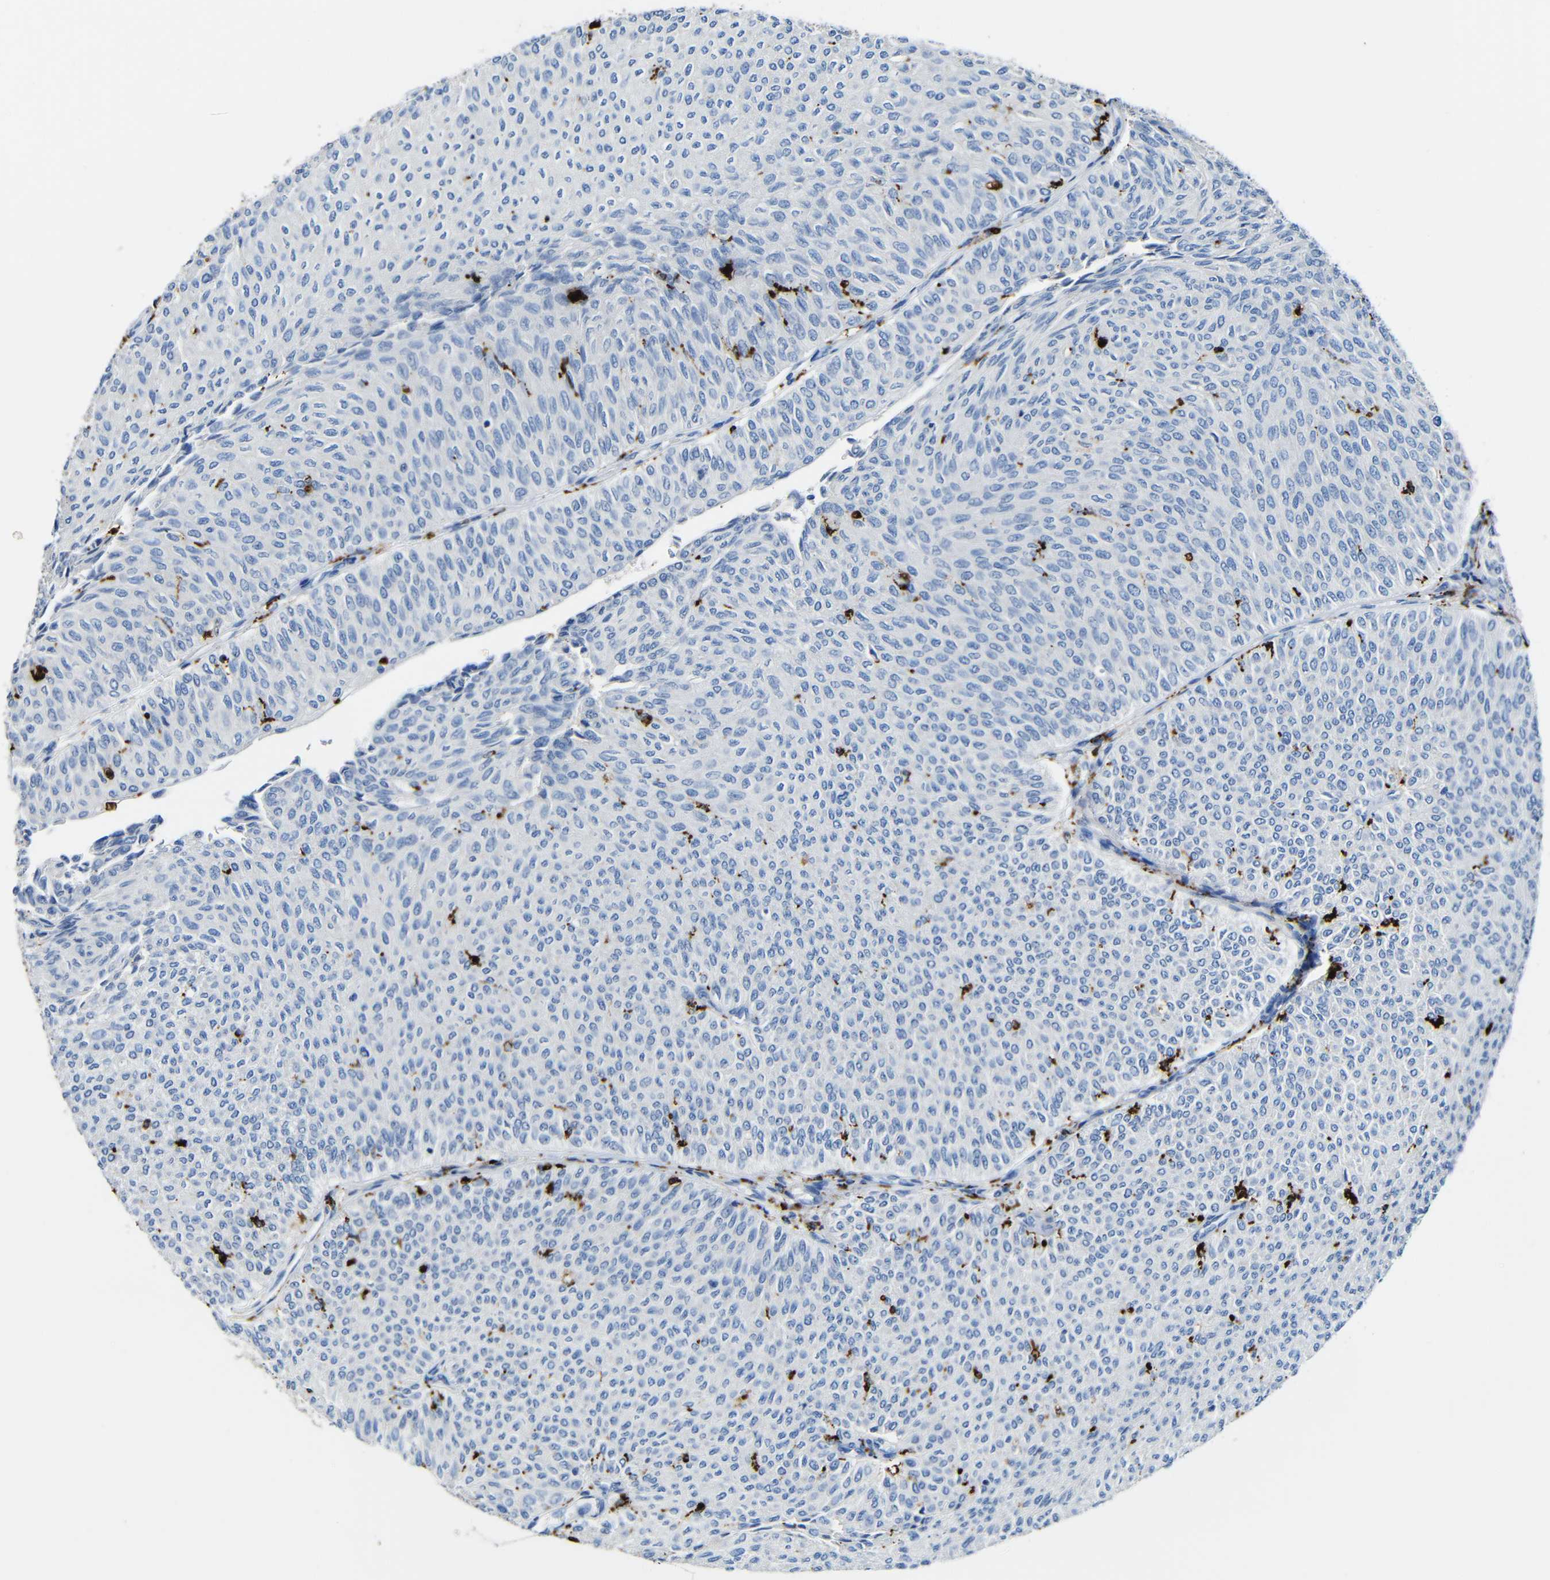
{"staining": {"intensity": "negative", "quantity": "none", "location": "none"}, "tissue": "urothelial cancer", "cell_type": "Tumor cells", "image_type": "cancer", "snomed": [{"axis": "morphology", "description": "Urothelial carcinoma, Low grade"}, {"axis": "topography", "description": "Urinary bladder"}], "caption": "A histopathology image of human urothelial cancer is negative for staining in tumor cells.", "gene": "HLA-DMA", "patient": {"sex": "male", "age": 78}}